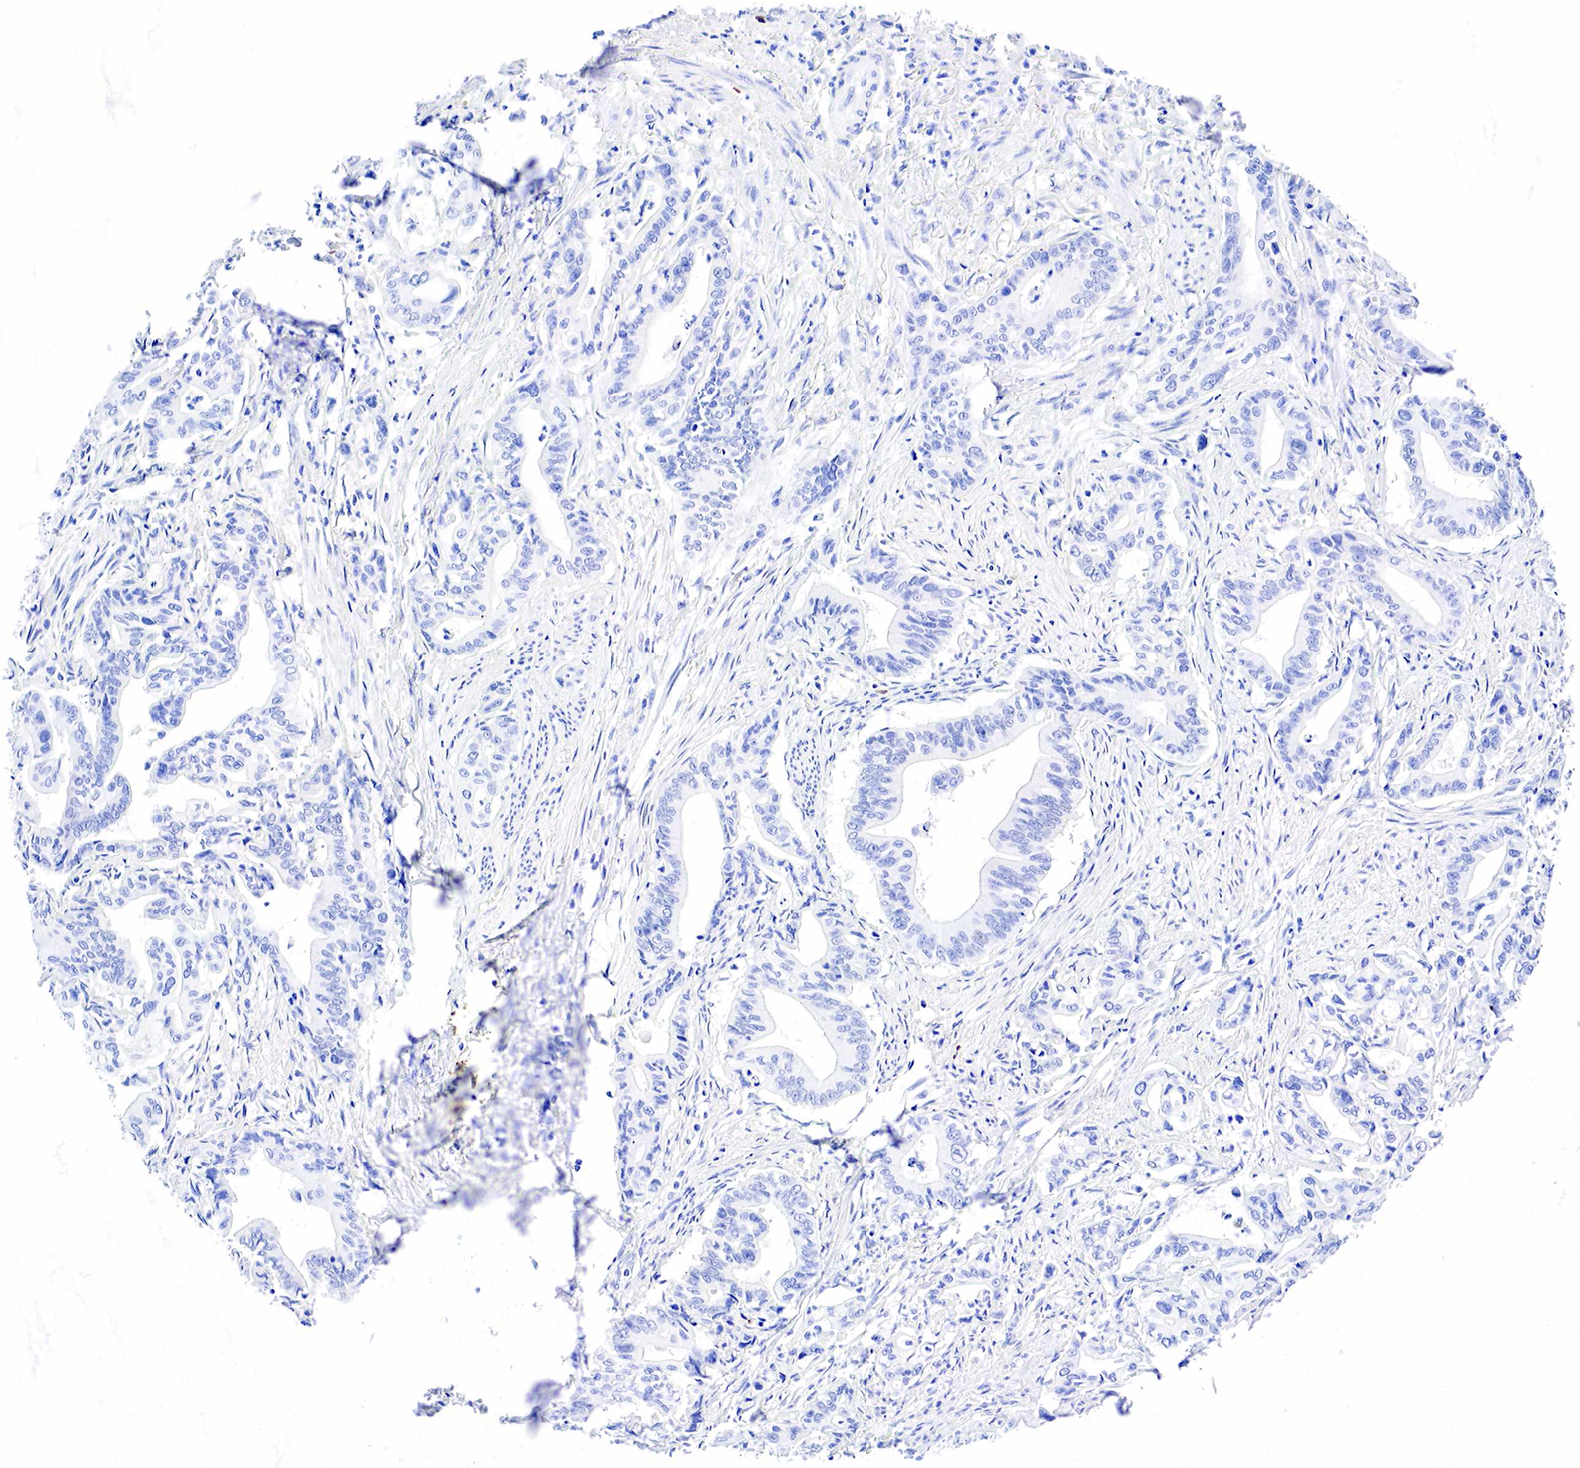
{"staining": {"intensity": "negative", "quantity": "none", "location": "none"}, "tissue": "stomach cancer", "cell_type": "Tumor cells", "image_type": "cancer", "snomed": [{"axis": "morphology", "description": "Adenocarcinoma, NOS"}, {"axis": "topography", "description": "Stomach"}], "caption": "The histopathology image exhibits no significant positivity in tumor cells of stomach adenocarcinoma. Nuclei are stained in blue.", "gene": "CD79A", "patient": {"sex": "female", "age": 76}}